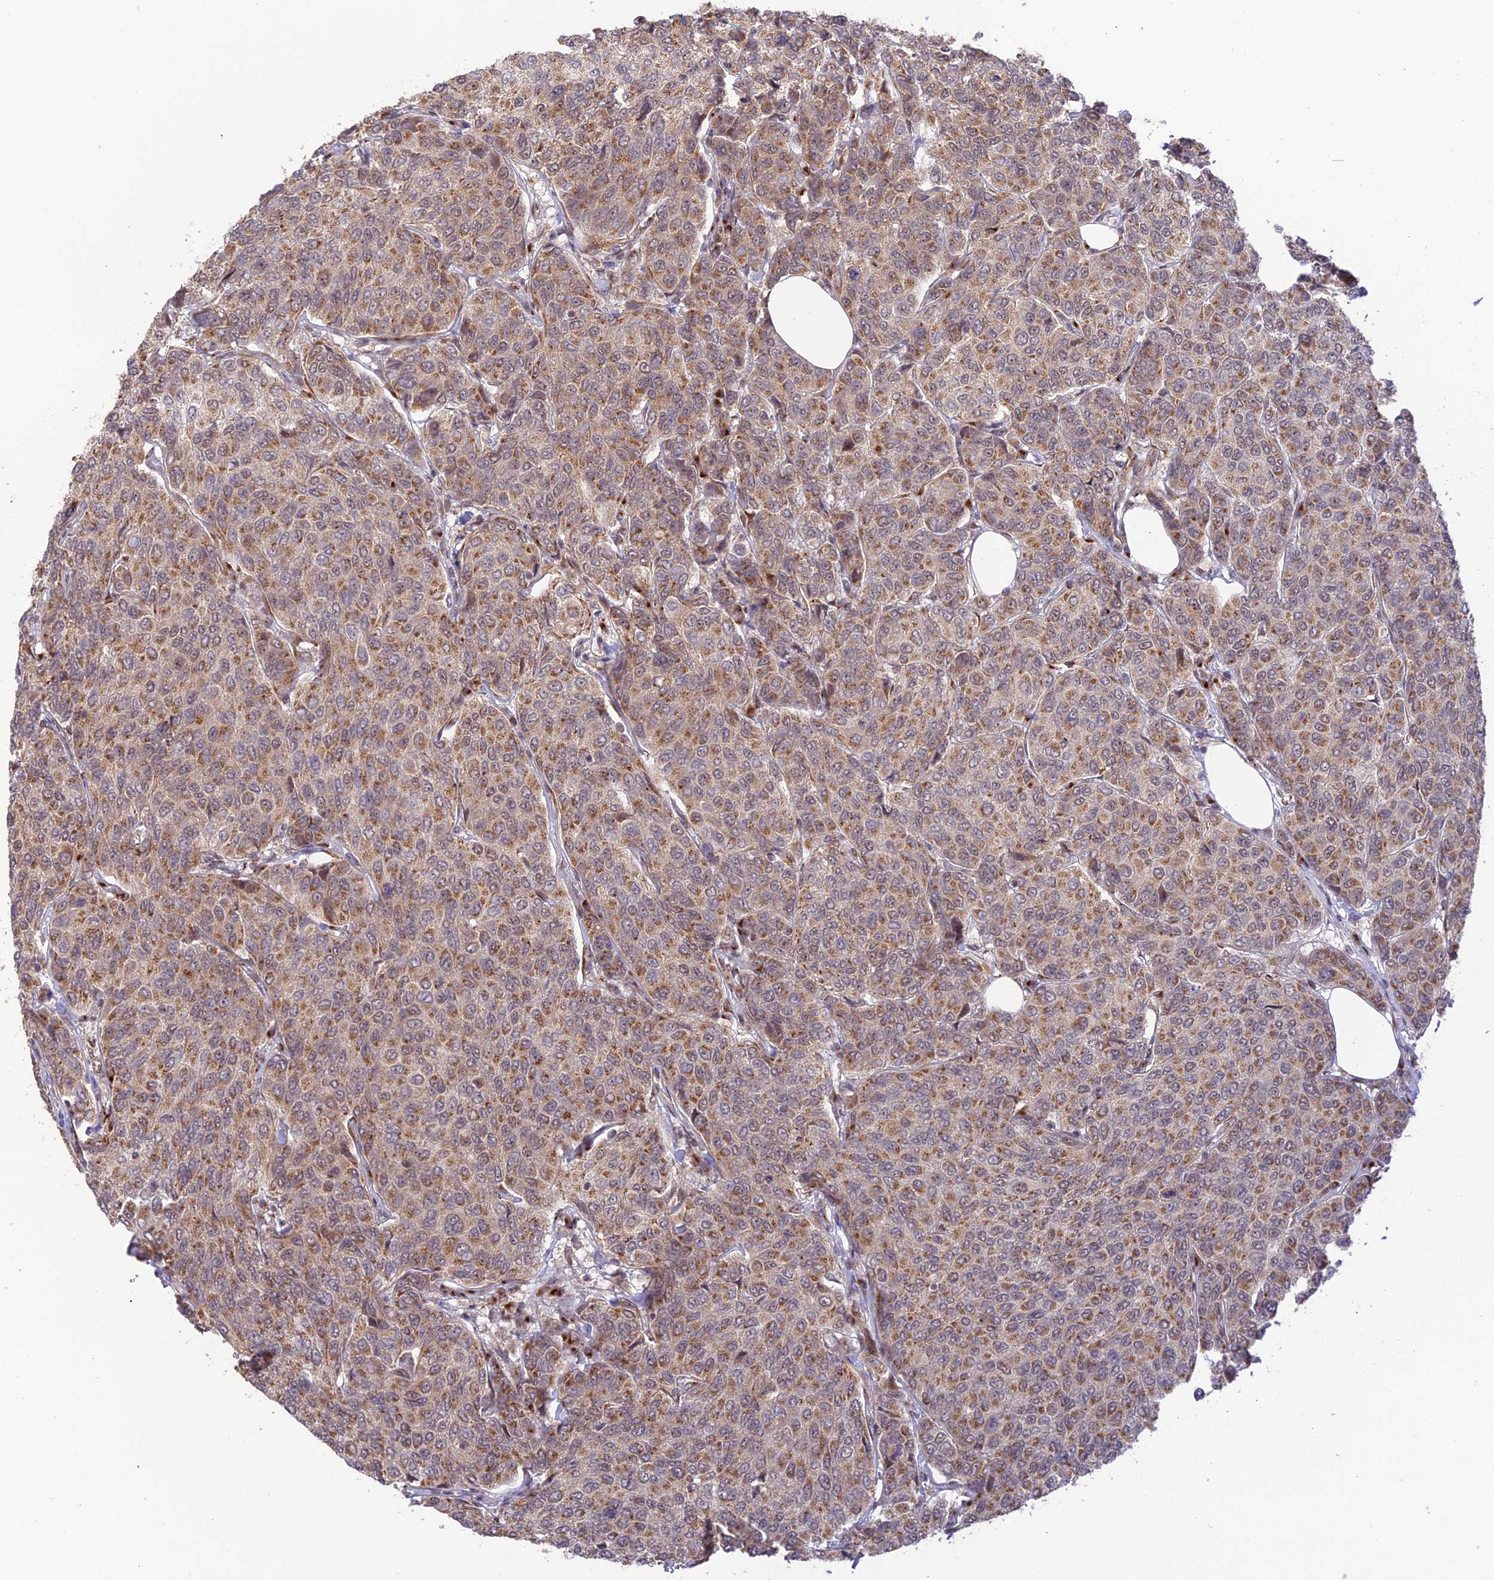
{"staining": {"intensity": "moderate", "quantity": ">75%", "location": "cytoplasmic/membranous"}, "tissue": "breast cancer", "cell_type": "Tumor cells", "image_type": "cancer", "snomed": [{"axis": "morphology", "description": "Duct carcinoma"}, {"axis": "topography", "description": "Breast"}], "caption": "A brown stain labels moderate cytoplasmic/membranous expression of a protein in human breast cancer tumor cells.", "gene": "GOLGA3", "patient": {"sex": "female", "age": 55}}